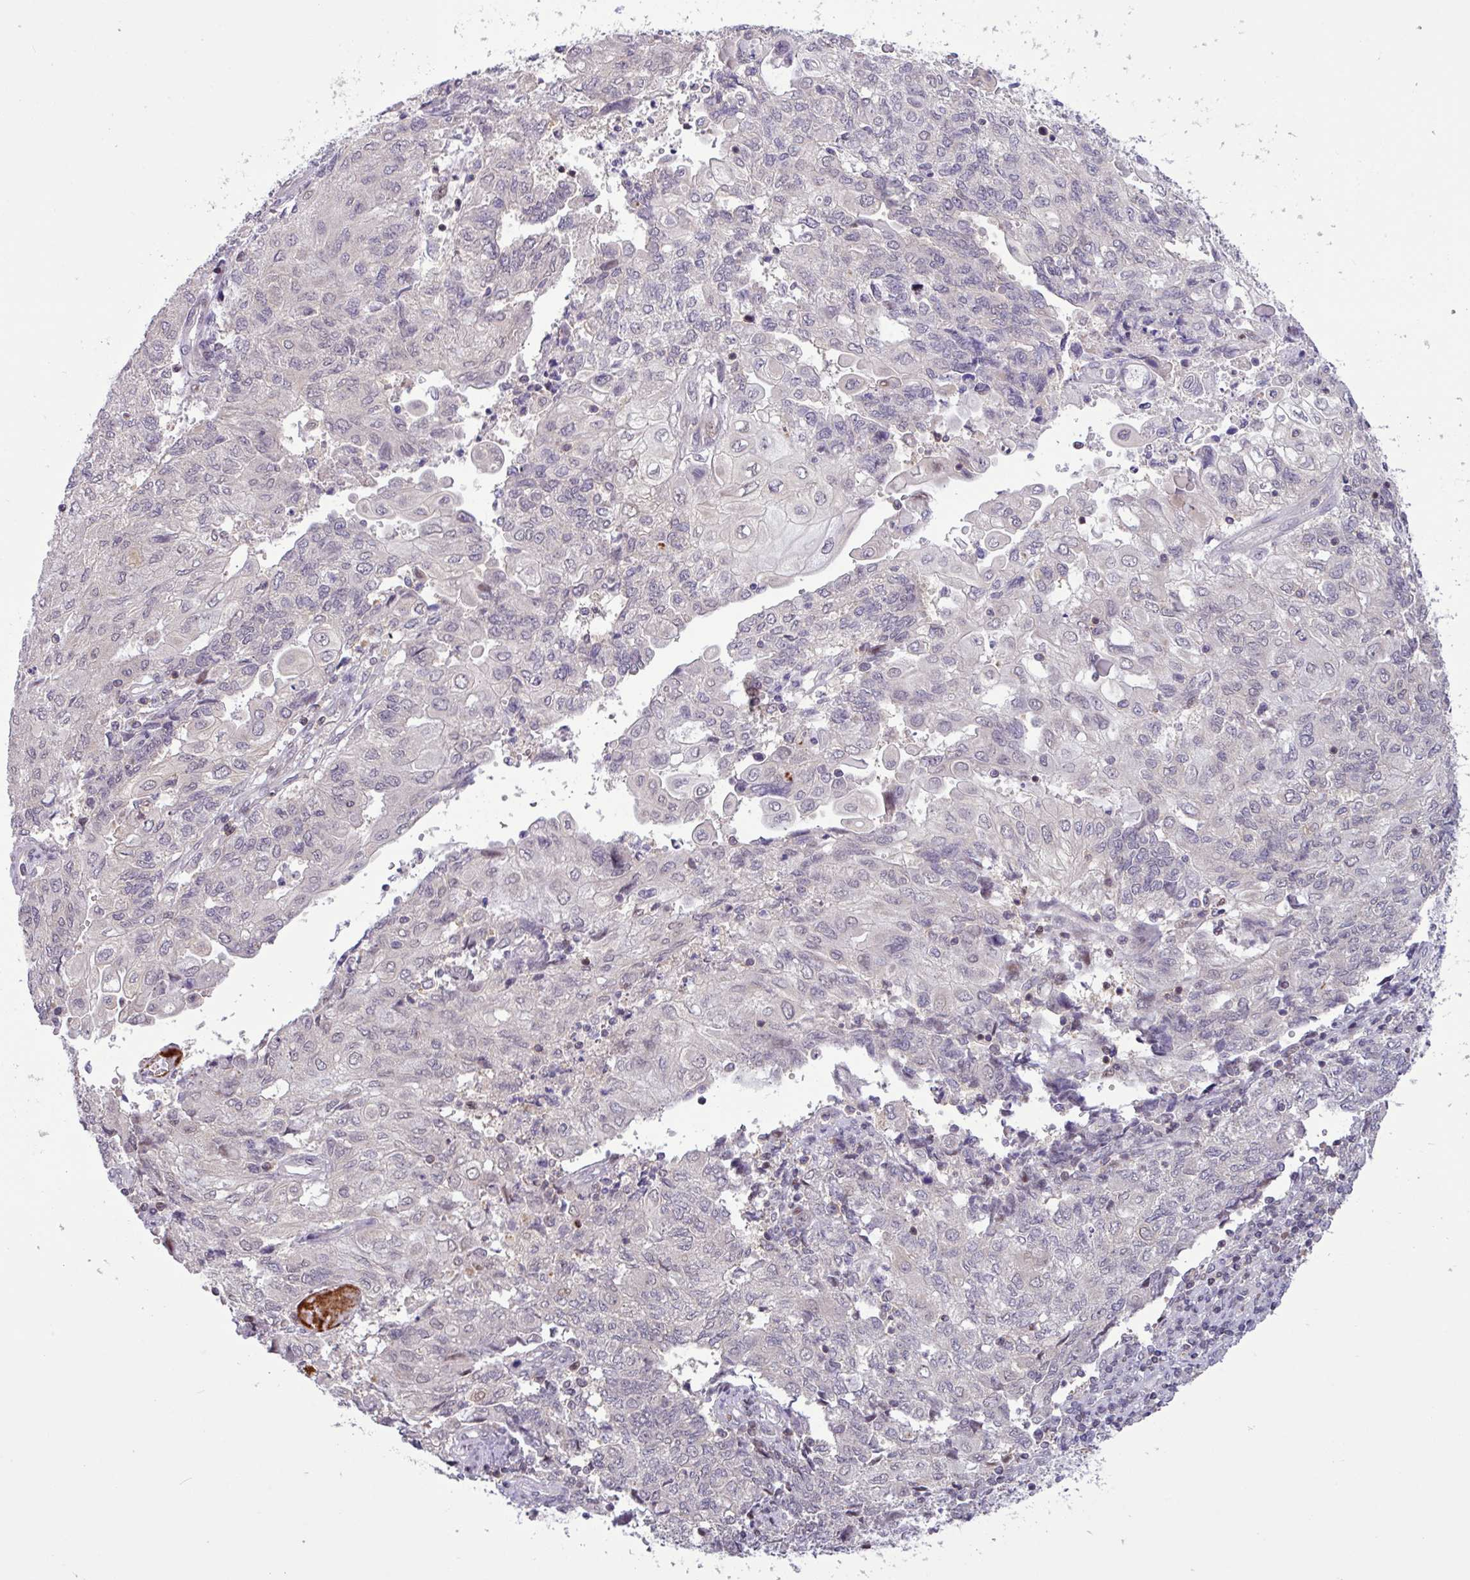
{"staining": {"intensity": "negative", "quantity": "none", "location": "none"}, "tissue": "endometrial cancer", "cell_type": "Tumor cells", "image_type": "cancer", "snomed": [{"axis": "morphology", "description": "Adenocarcinoma, NOS"}, {"axis": "topography", "description": "Endometrium"}], "caption": "A high-resolution histopathology image shows immunohistochemistry (IHC) staining of endometrial cancer, which exhibits no significant staining in tumor cells. (Brightfield microscopy of DAB (3,3'-diaminobenzidine) IHC at high magnification).", "gene": "RTL3", "patient": {"sex": "female", "age": 54}}